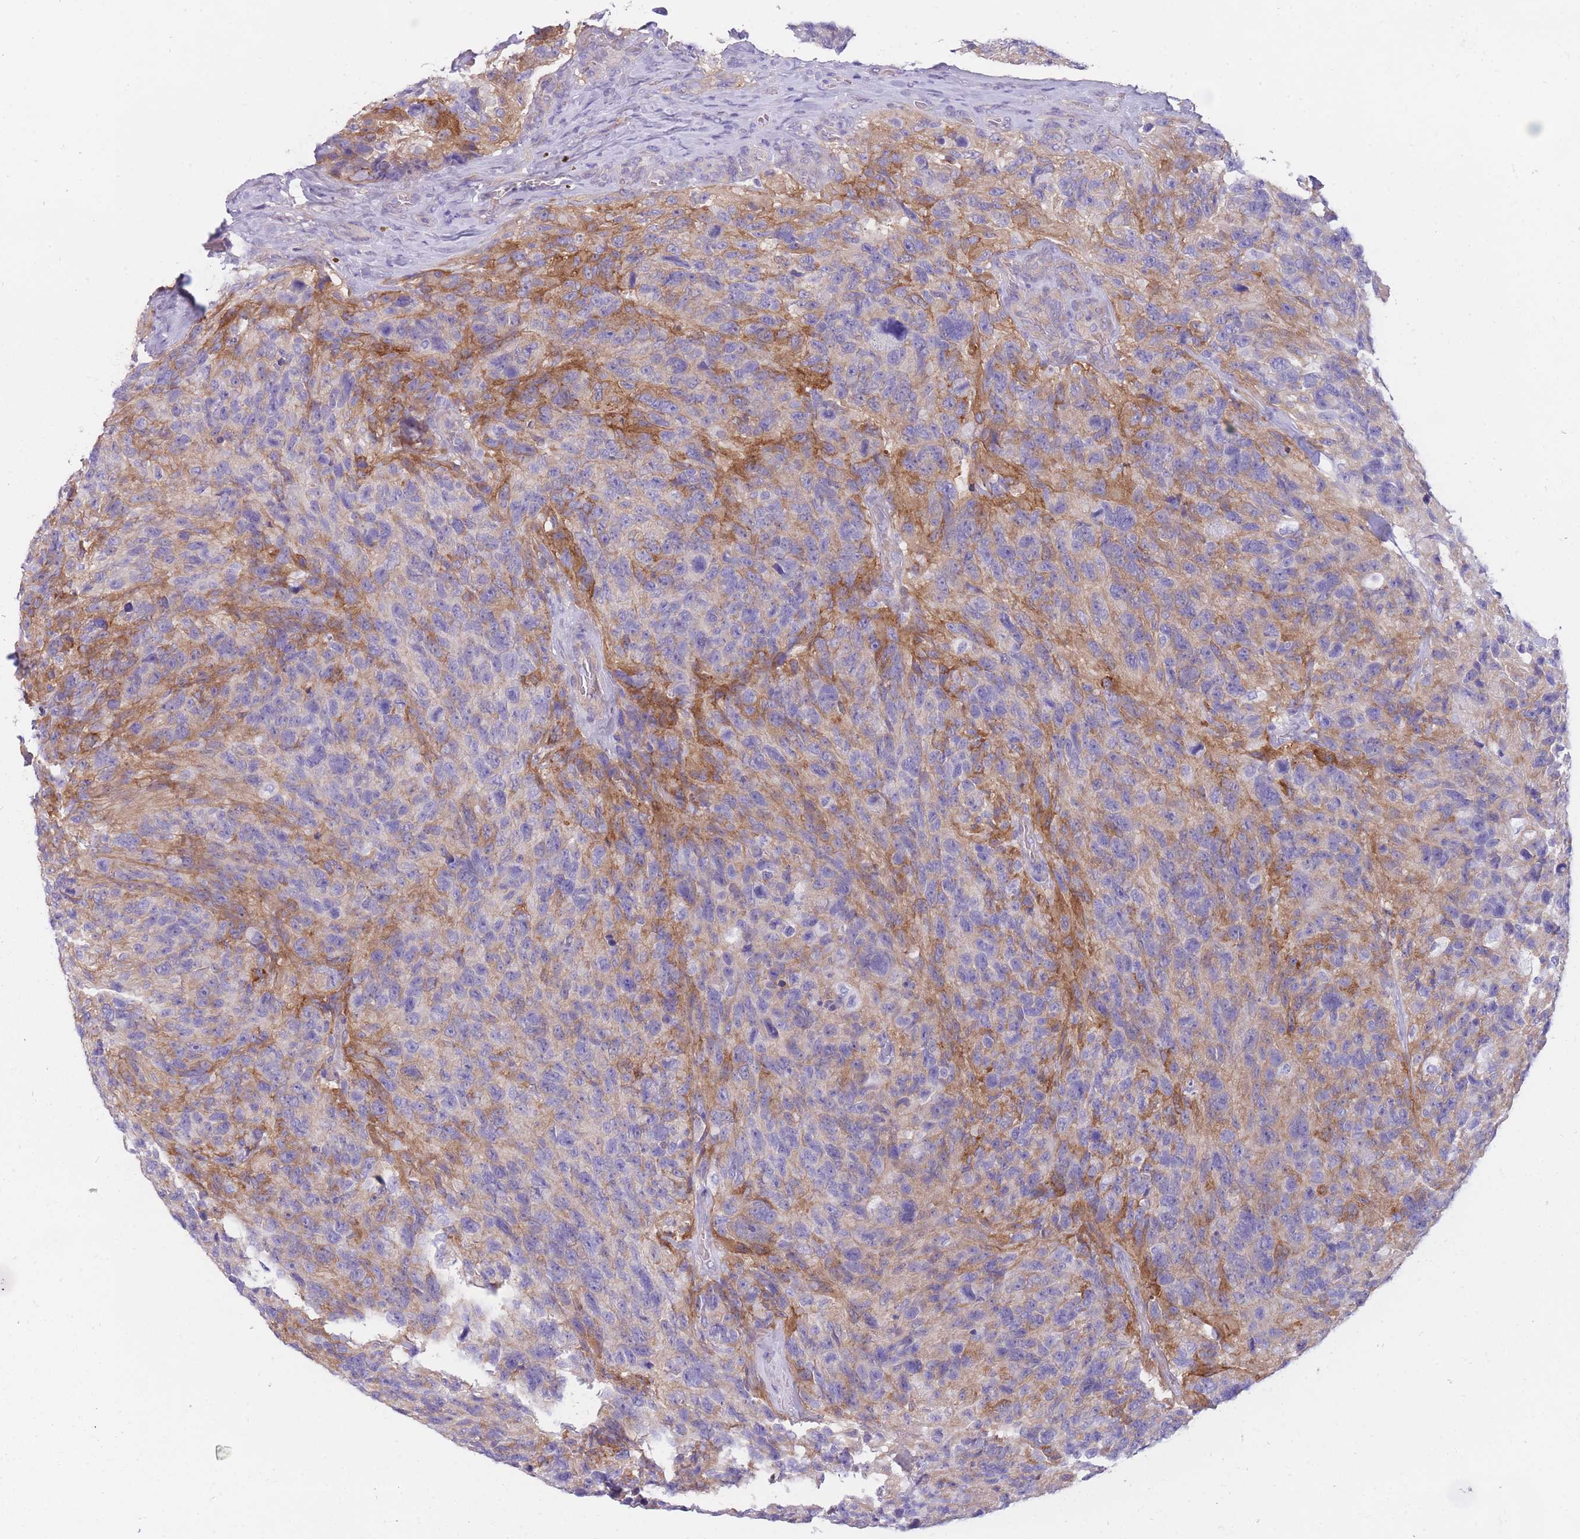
{"staining": {"intensity": "negative", "quantity": "none", "location": "none"}, "tissue": "glioma", "cell_type": "Tumor cells", "image_type": "cancer", "snomed": [{"axis": "morphology", "description": "Glioma, malignant, High grade"}, {"axis": "topography", "description": "Brain"}], "caption": "High power microscopy photomicrograph of an immunohistochemistry image of glioma, revealing no significant expression in tumor cells. (IHC, brightfield microscopy, high magnification).", "gene": "MTSS2", "patient": {"sex": "male", "age": 69}}